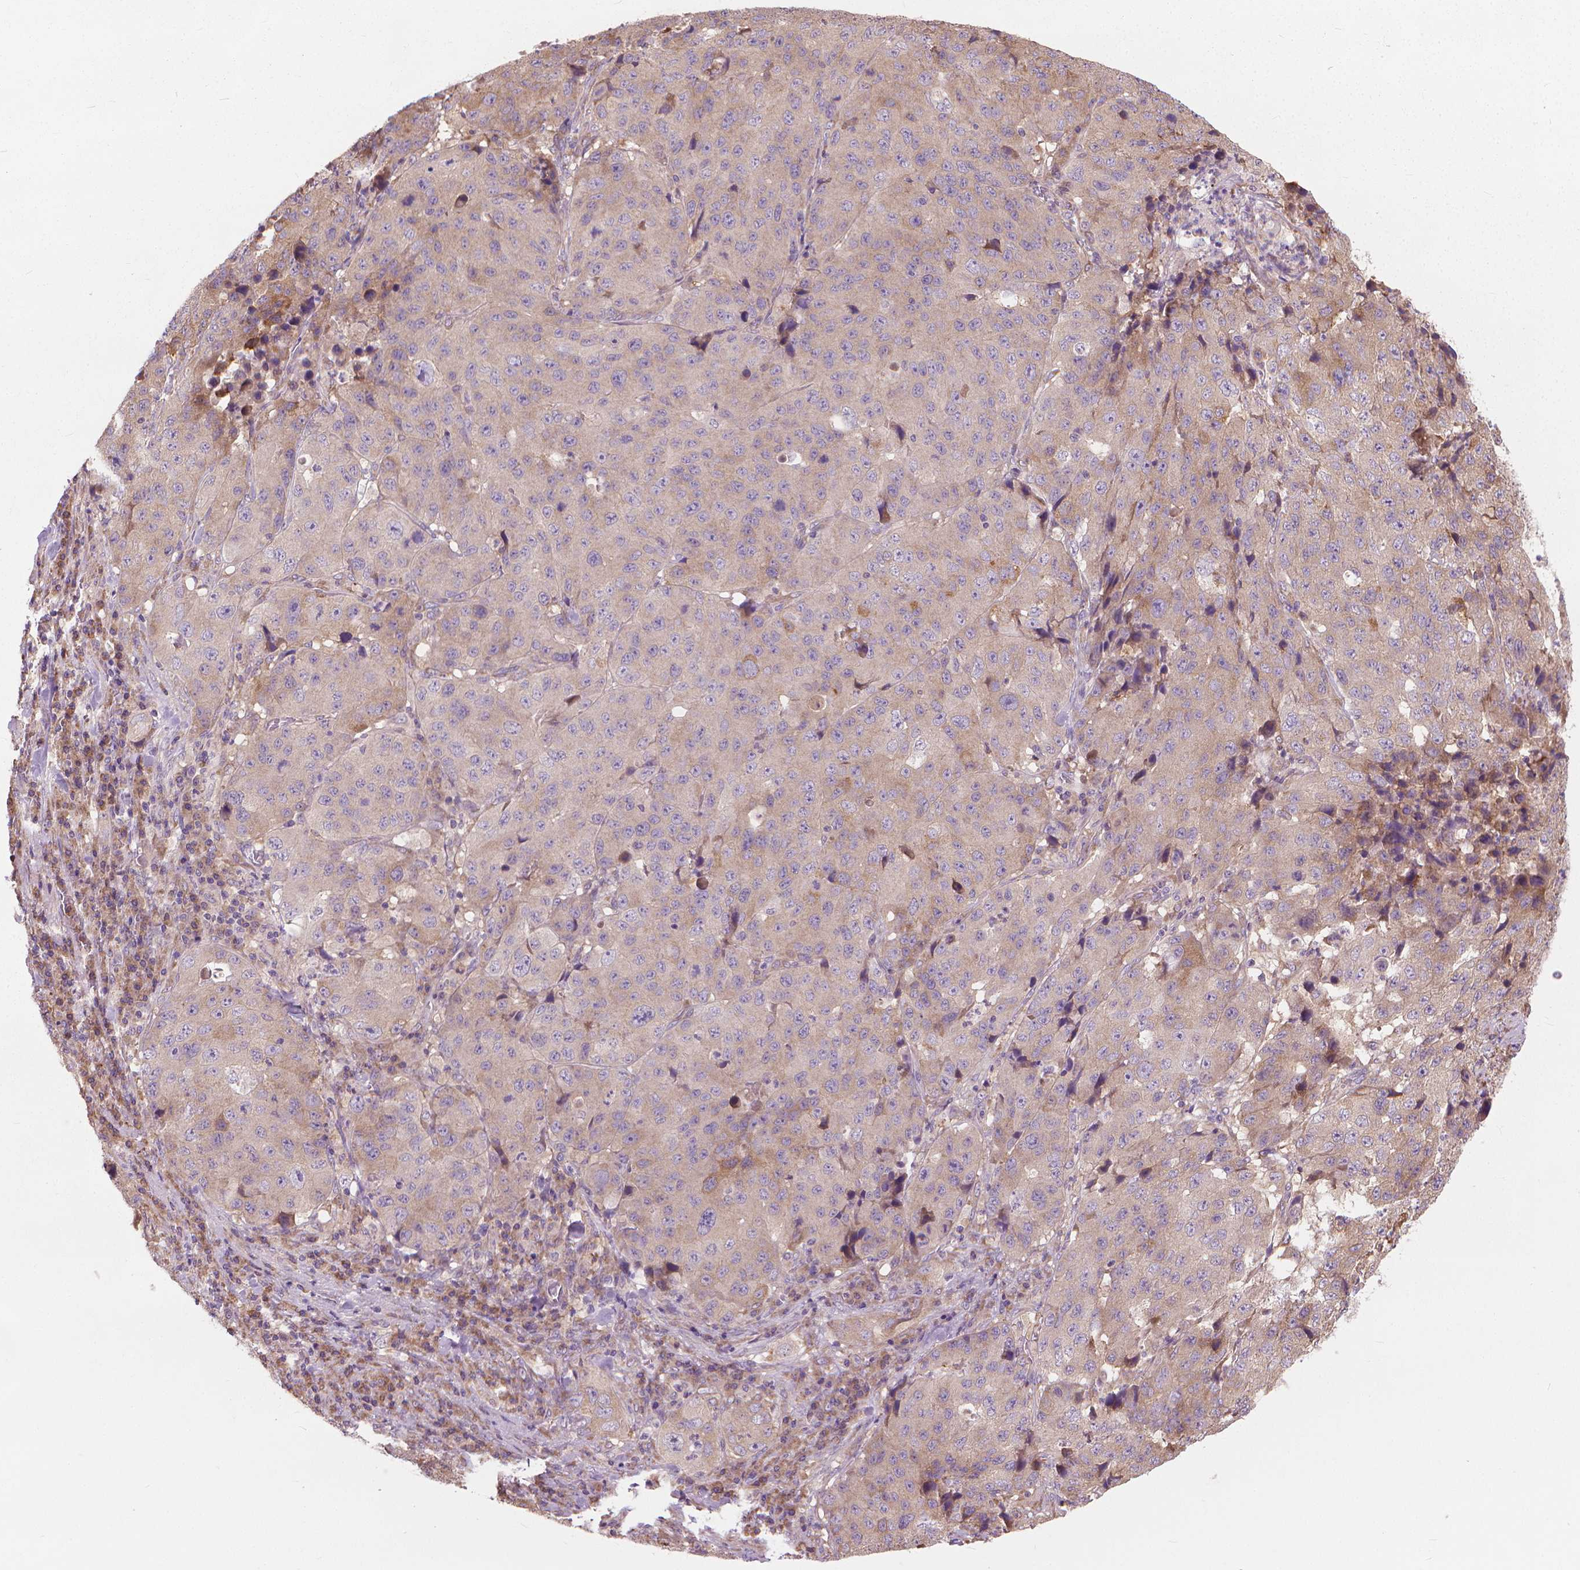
{"staining": {"intensity": "weak", "quantity": "<25%", "location": "cytoplasmic/membranous"}, "tissue": "stomach cancer", "cell_type": "Tumor cells", "image_type": "cancer", "snomed": [{"axis": "morphology", "description": "Adenocarcinoma, NOS"}, {"axis": "topography", "description": "Stomach"}], "caption": "High power microscopy photomicrograph of an immunohistochemistry photomicrograph of adenocarcinoma (stomach), revealing no significant positivity in tumor cells.", "gene": "NUDT1", "patient": {"sex": "male", "age": 71}}